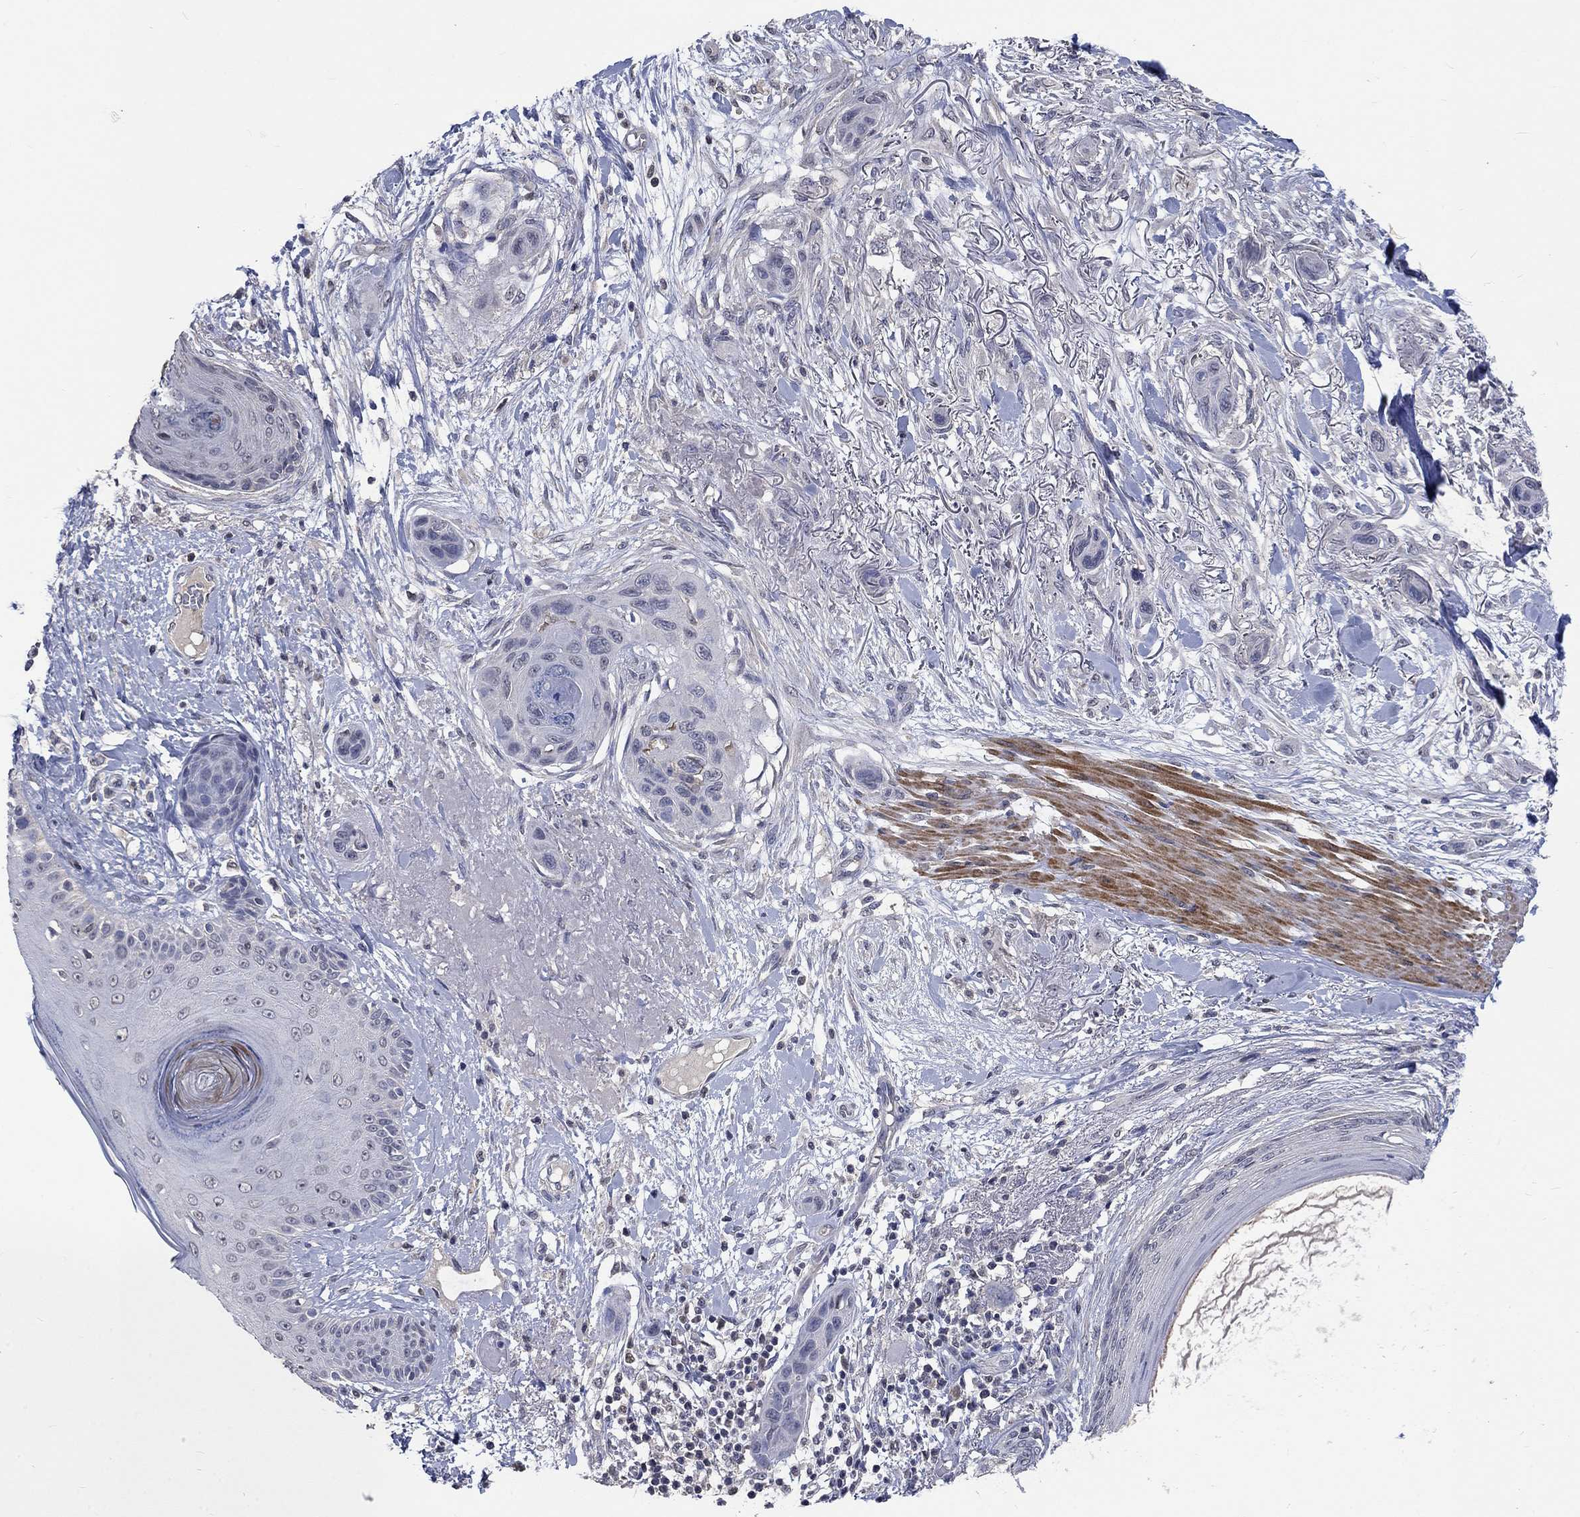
{"staining": {"intensity": "negative", "quantity": "none", "location": "none"}, "tissue": "skin cancer", "cell_type": "Tumor cells", "image_type": "cancer", "snomed": [{"axis": "morphology", "description": "Squamous cell carcinoma, NOS"}, {"axis": "topography", "description": "Skin"}], "caption": "The photomicrograph demonstrates no significant positivity in tumor cells of skin squamous cell carcinoma.", "gene": "ZBTB18", "patient": {"sex": "male", "age": 79}}